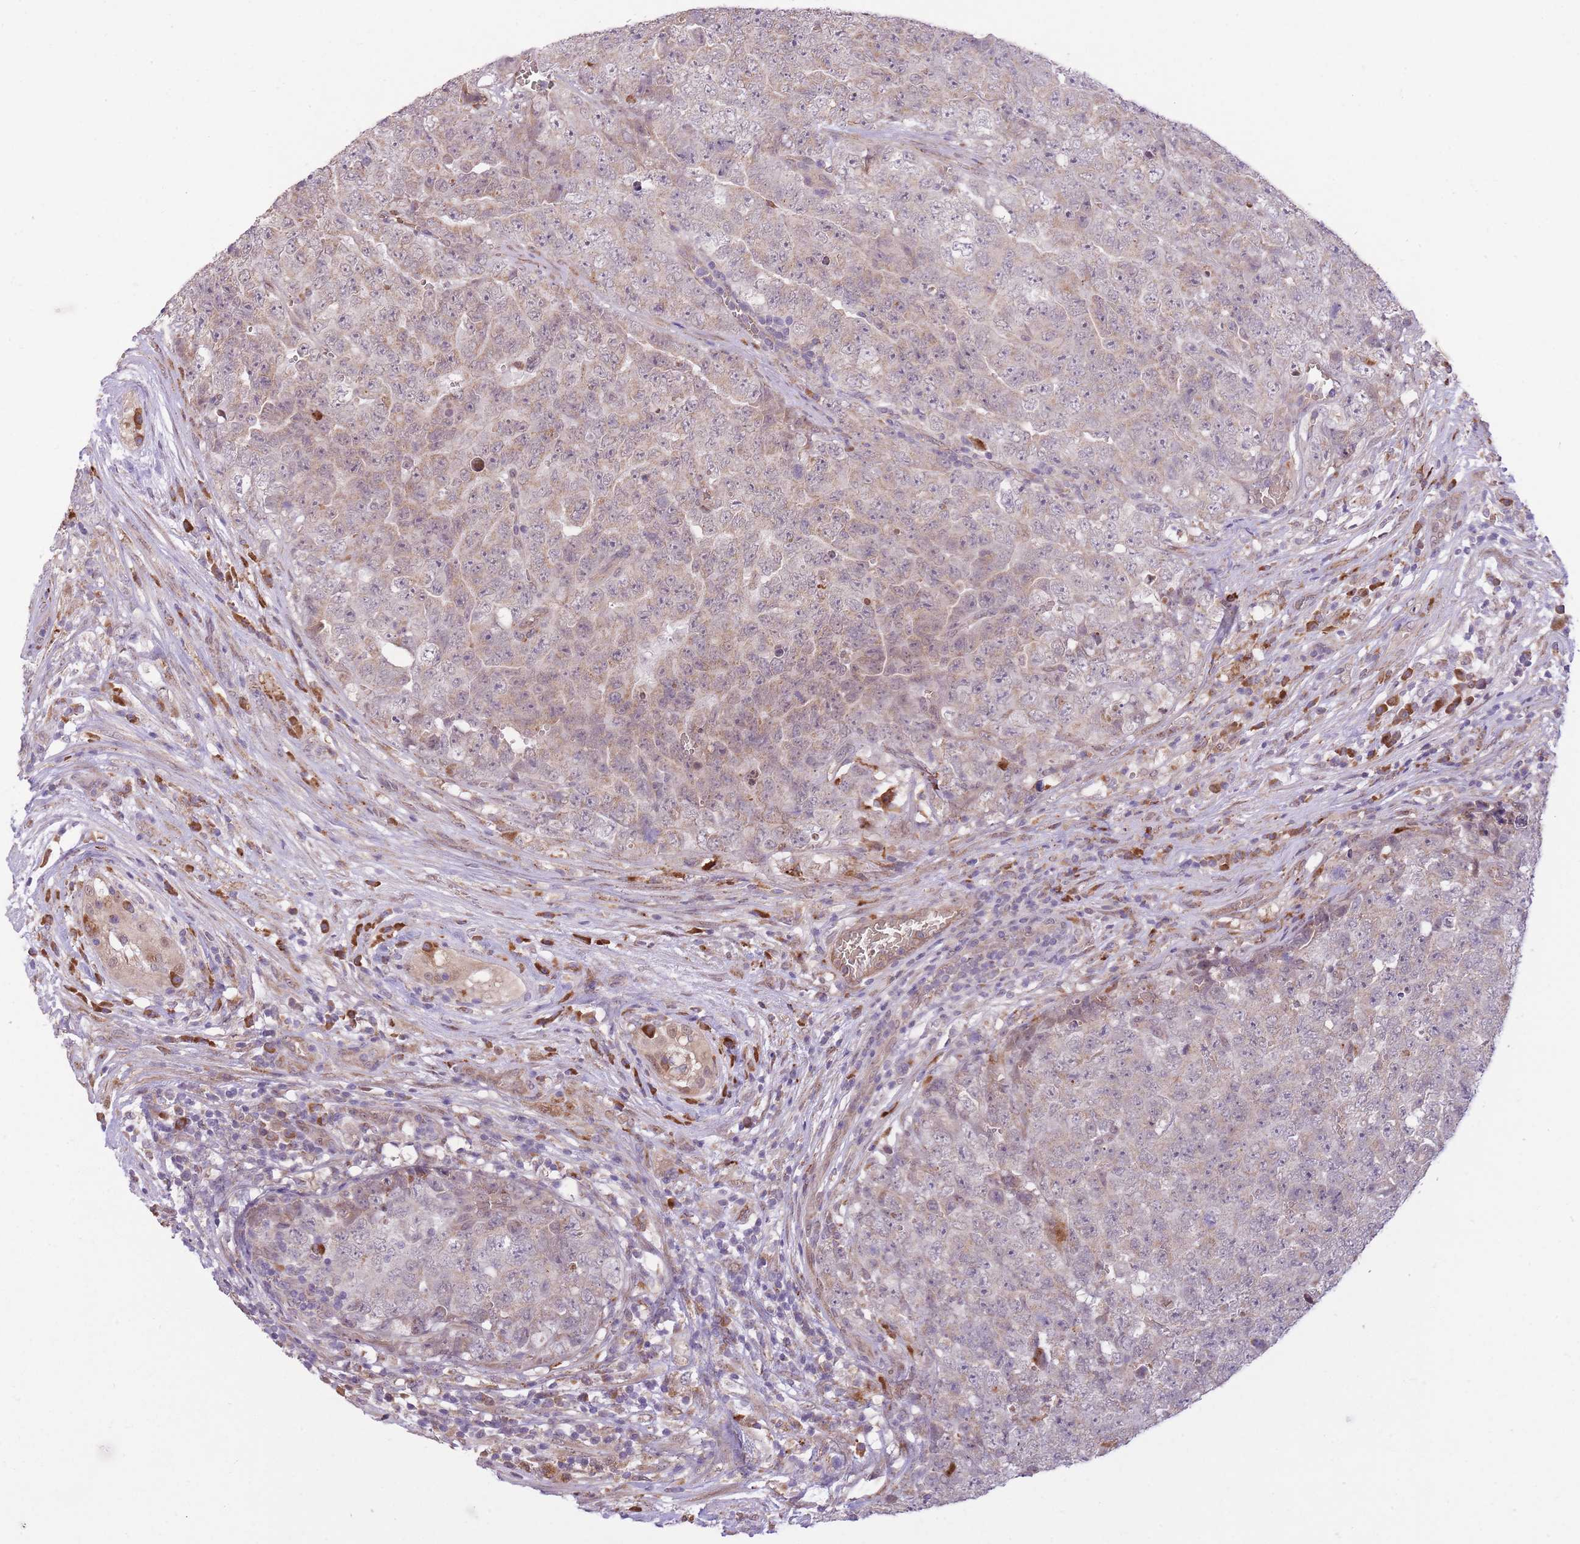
{"staining": {"intensity": "weak", "quantity": "25%-75%", "location": "cytoplasmic/membranous"}, "tissue": "testis cancer", "cell_type": "Tumor cells", "image_type": "cancer", "snomed": [{"axis": "morphology", "description": "Seminoma, NOS"}, {"axis": "morphology", "description": "Teratoma, malignant, NOS"}, {"axis": "topography", "description": "Testis"}], "caption": "Immunohistochemical staining of testis cancer (seminoma) shows weak cytoplasmic/membranous protein staining in about 25%-75% of tumor cells.", "gene": "POLR3F", "patient": {"sex": "male", "age": 34}}